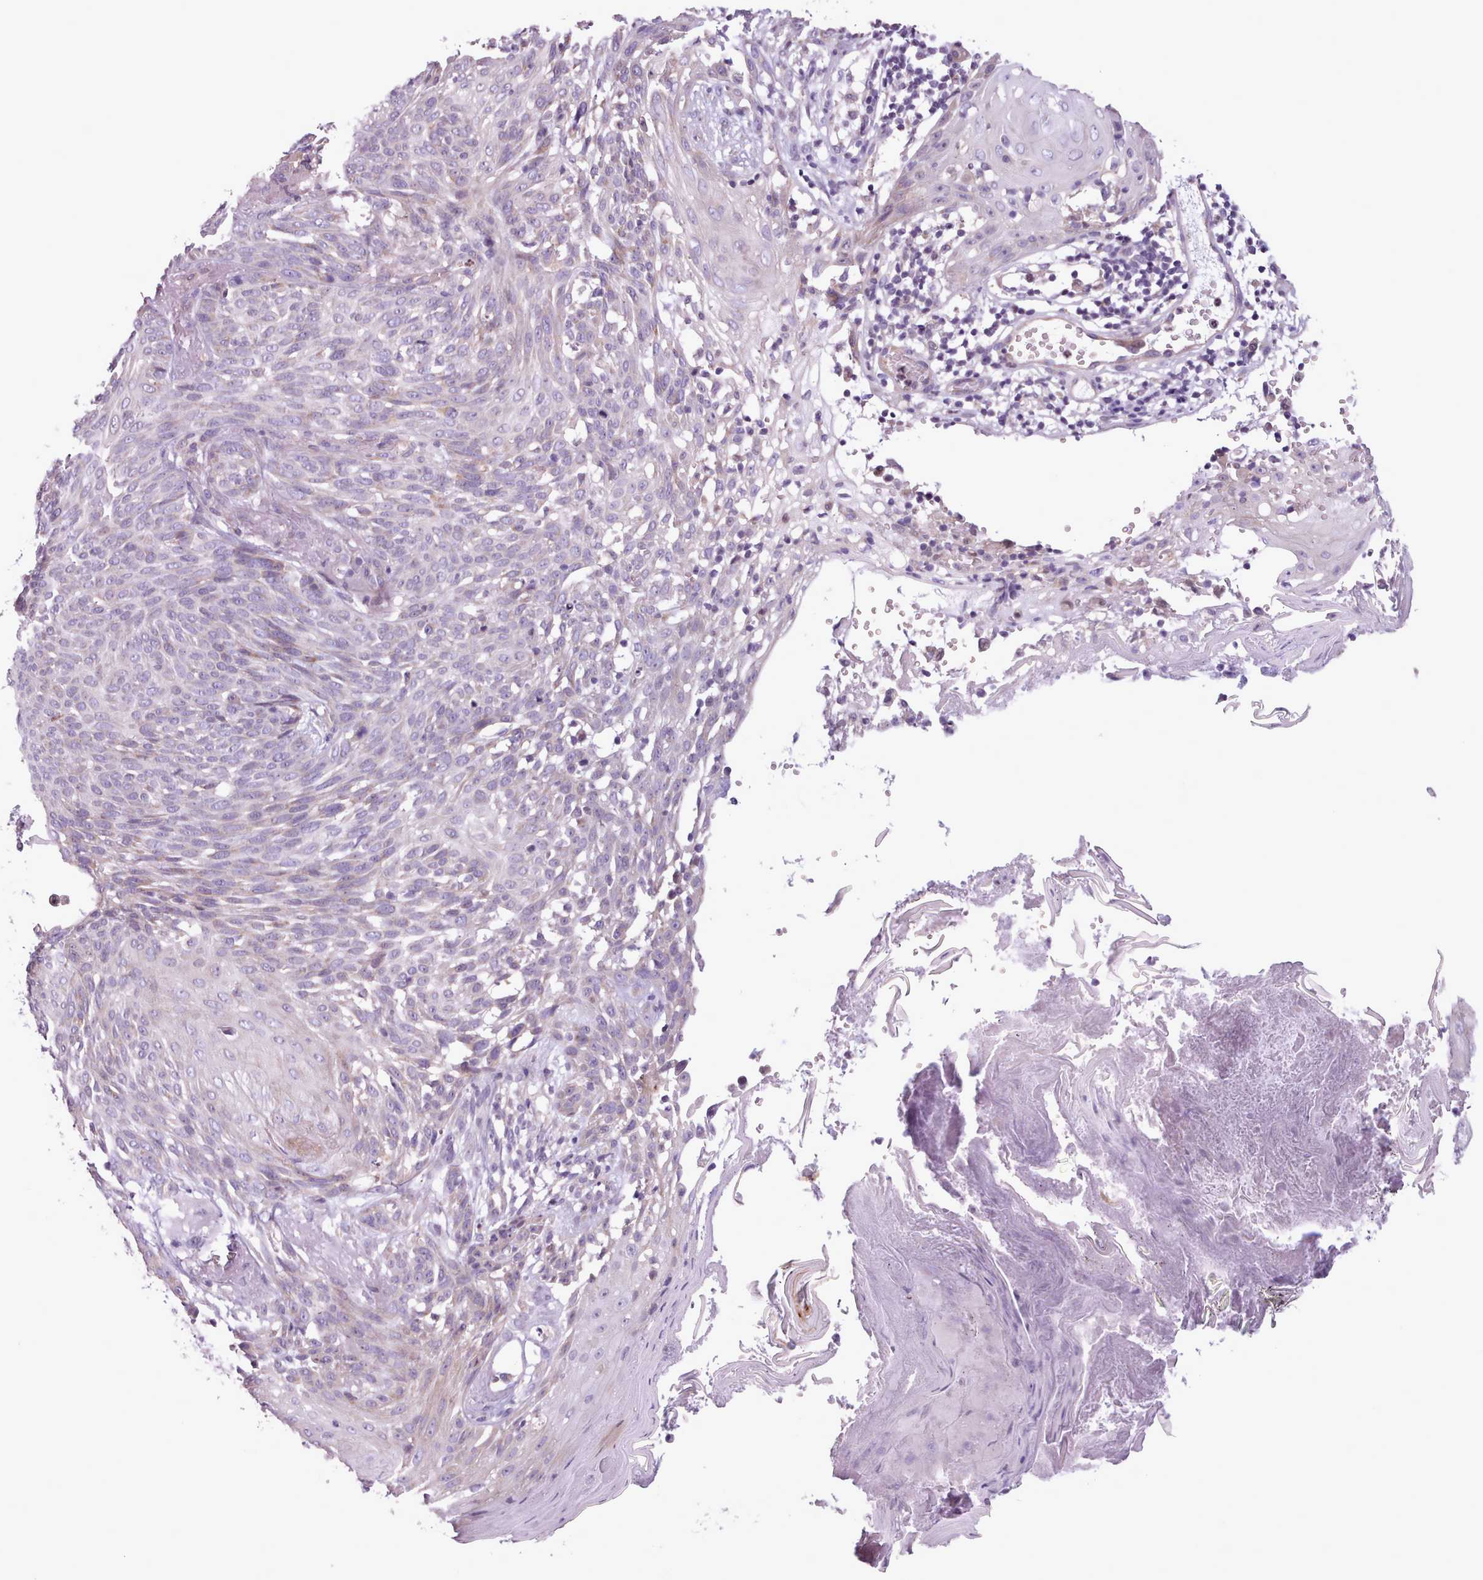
{"staining": {"intensity": "negative", "quantity": "none", "location": "none"}, "tissue": "skin cancer", "cell_type": "Tumor cells", "image_type": "cancer", "snomed": [{"axis": "morphology", "description": "Basal cell carcinoma"}, {"axis": "topography", "description": "Skin"}], "caption": "Immunohistochemistry (IHC) image of neoplastic tissue: skin cancer (basal cell carcinoma) stained with DAB (3,3'-diaminobenzidine) reveals no significant protein expression in tumor cells.", "gene": "SLURP1", "patient": {"sex": "female", "age": 86}}